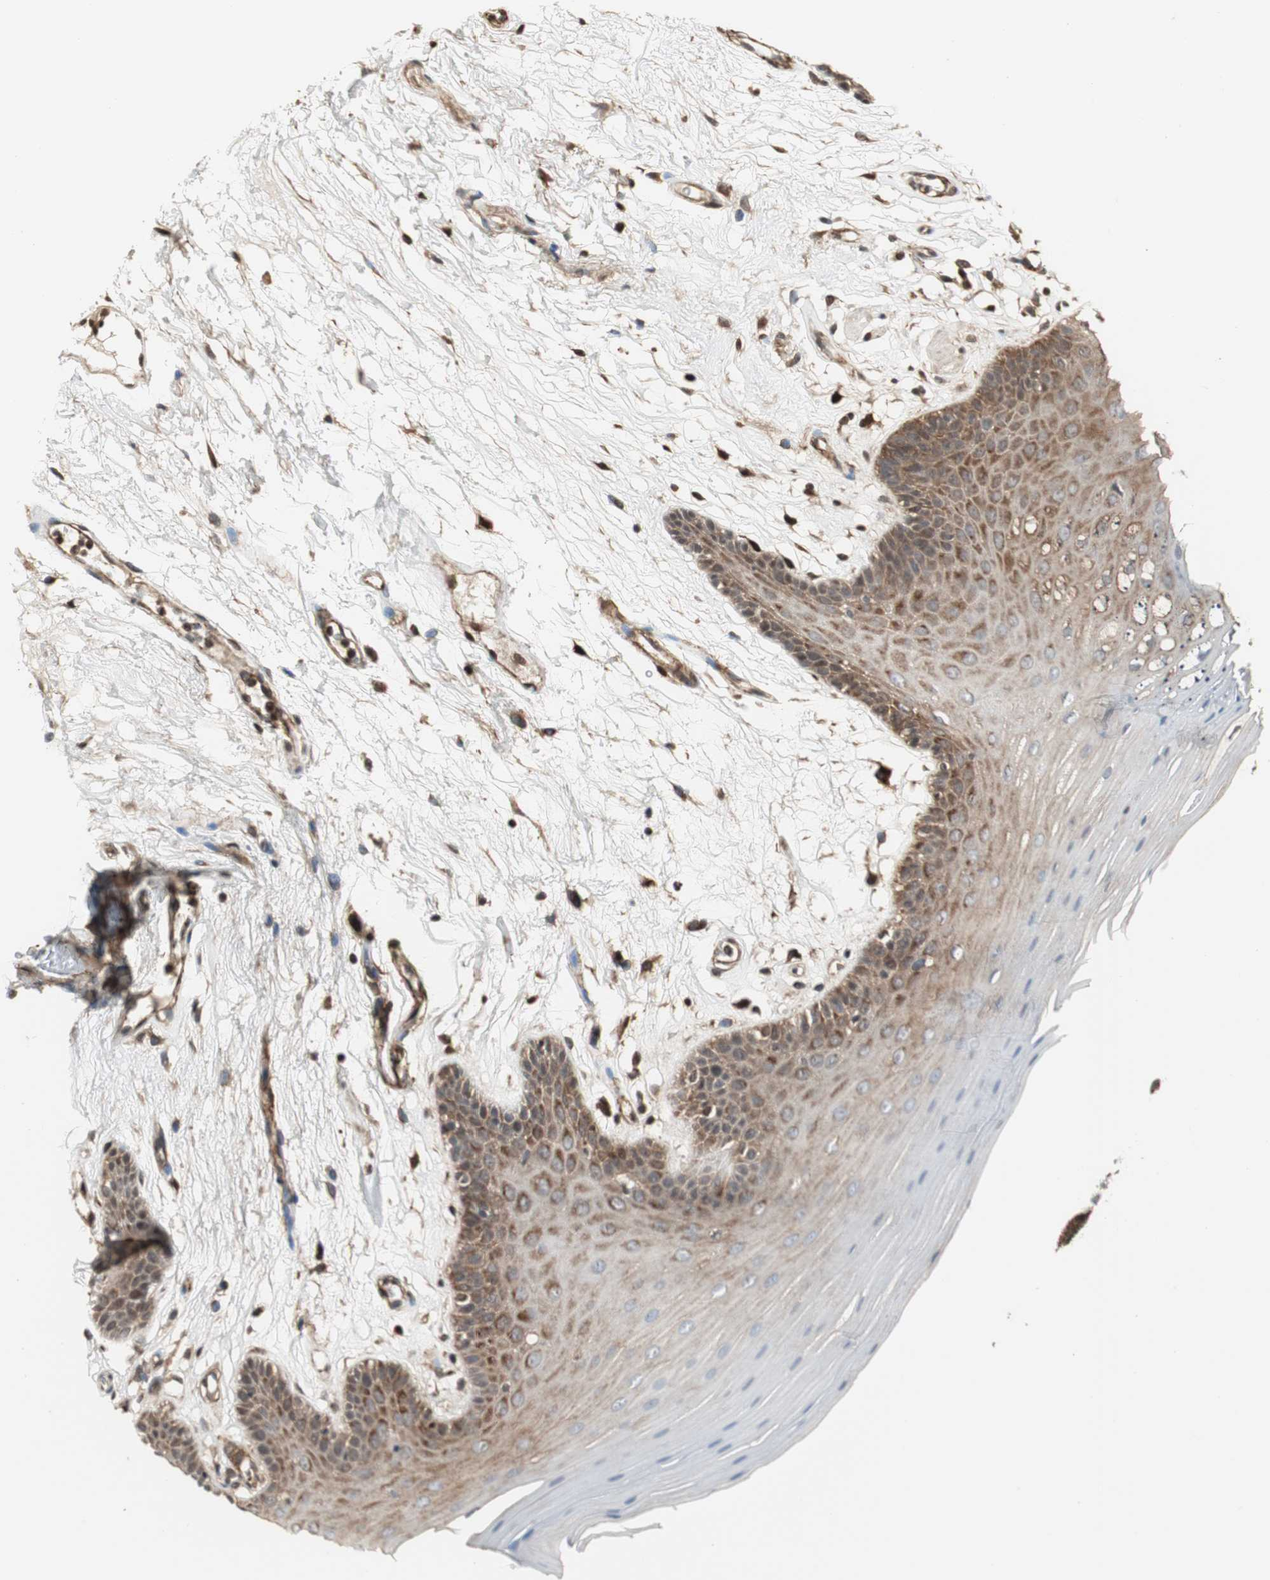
{"staining": {"intensity": "moderate", "quantity": ">75%", "location": "cytoplasmic/membranous"}, "tissue": "oral mucosa", "cell_type": "Squamous epithelial cells", "image_type": "normal", "snomed": [{"axis": "morphology", "description": "Normal tissue, NOS"}, {"axis": "morphology", "description": "Squamous cell carcinoma, NOS"}, {"axis": "topography", "description": "Skeletal muscle"}, {"axis": "topography", "description": "Oral tissue"}, {"axis": "topography", "description": "Head-Neck"}], "caption": "Protein analysis of unremarkable oral mucosa displays moderate cytoplasmic/membranous staining in about >75% of squamous epithelial cells.", "gene": "PTPN11", "patient": {"sex": "male", "age": 71}}